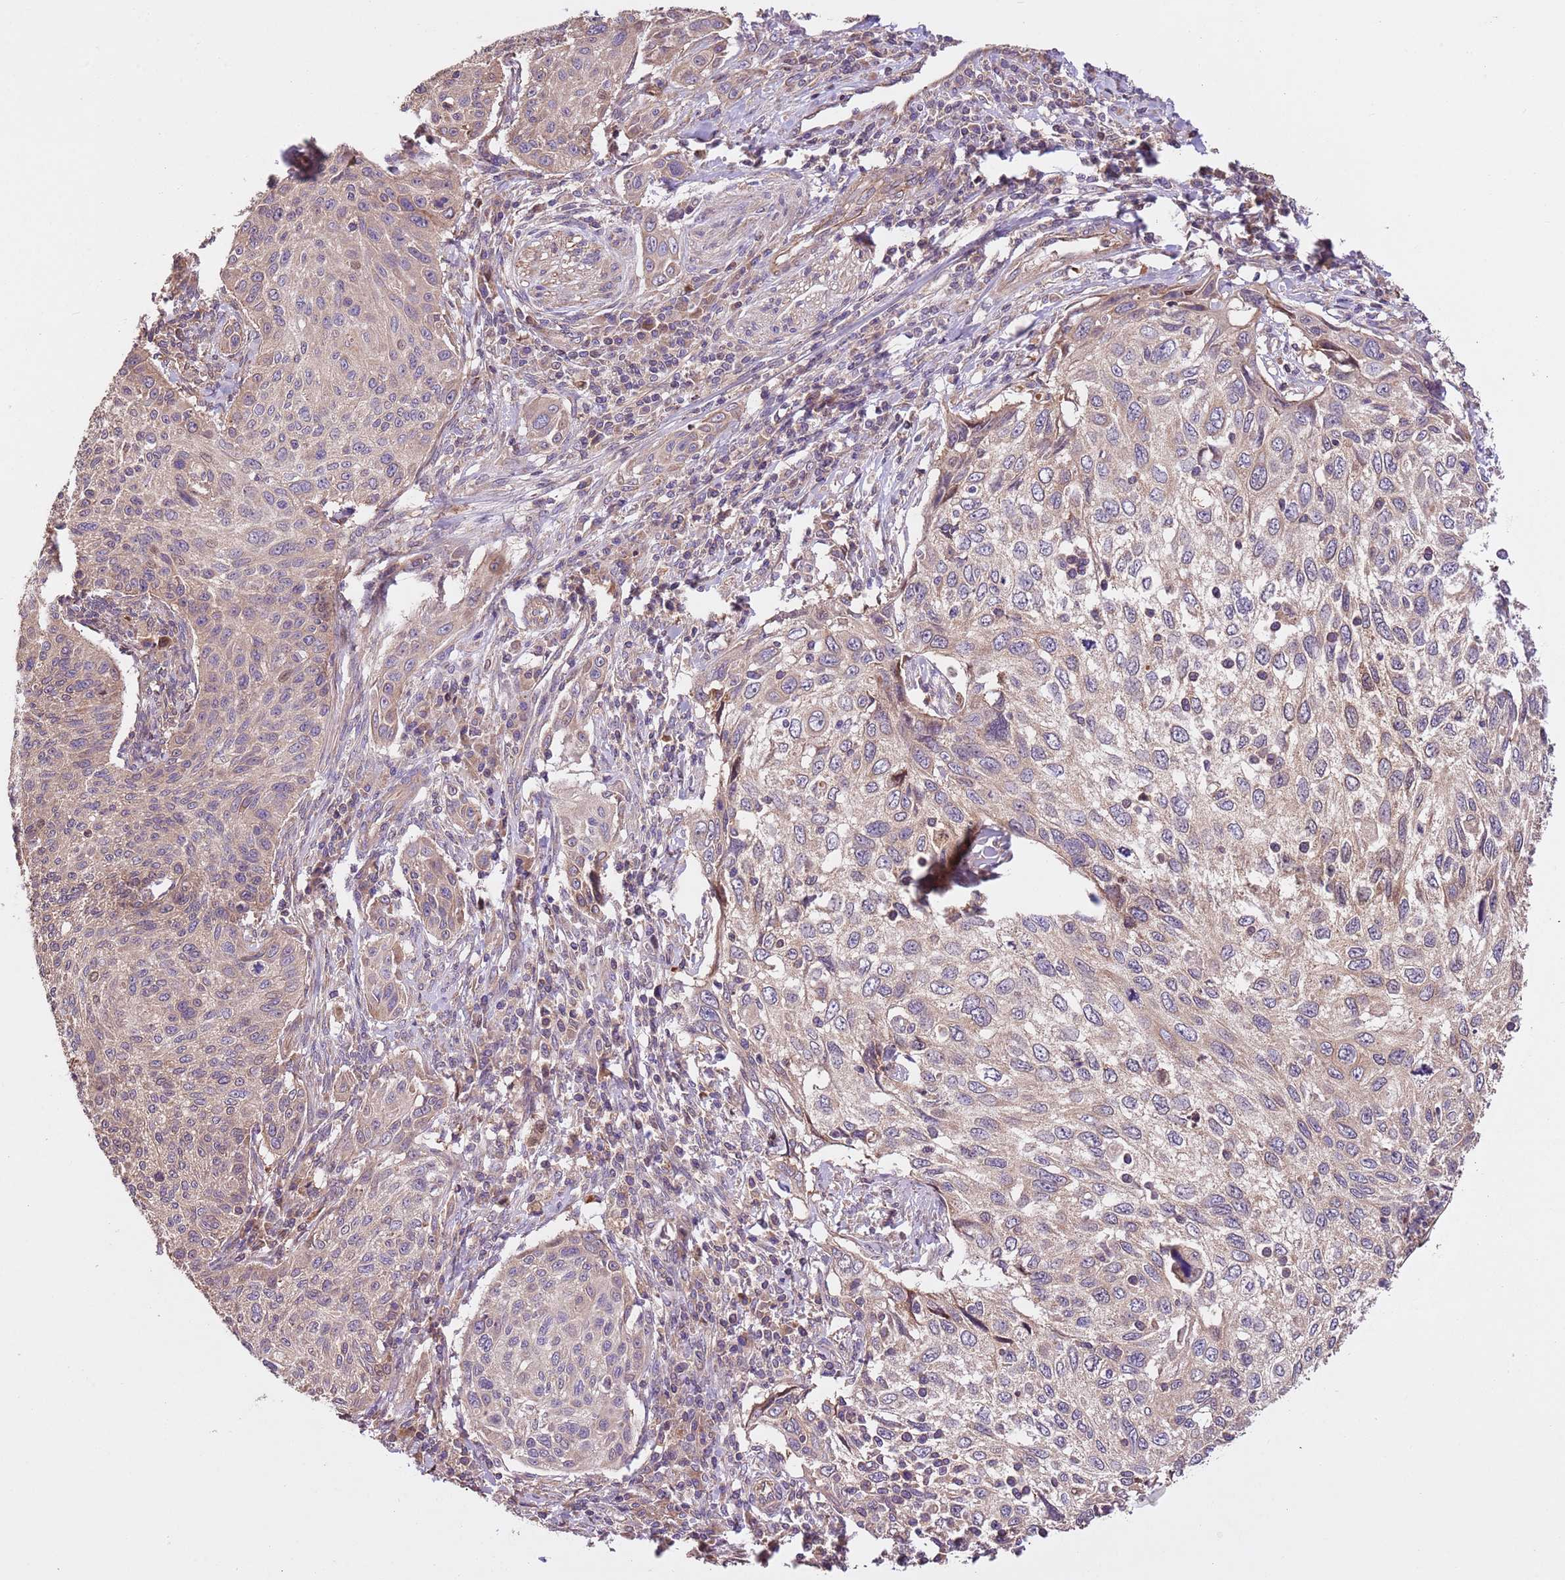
{"staining": {"intensity": "moderate", "quantity": ">75%", "location": "cytoplasmic/membranous"}, "tissue": "cervical cancer", "cell_type": "Tumor cells", "image_type": "cancer", "snomed": [{"axis": "morphology", "description": "Squamous cell carcinoma, NOS"}, {"axis": "topography", "description": "Cervix"}], "caption": "Brown immunohistochemical staining in human squamous cell carcinoma (cervical) displays moderate cytoplasmic/membranous positivity in approximately >75% of tumor cells.", "gene": "FAM89B", "patient": {"sex": "female", "age": 70}}